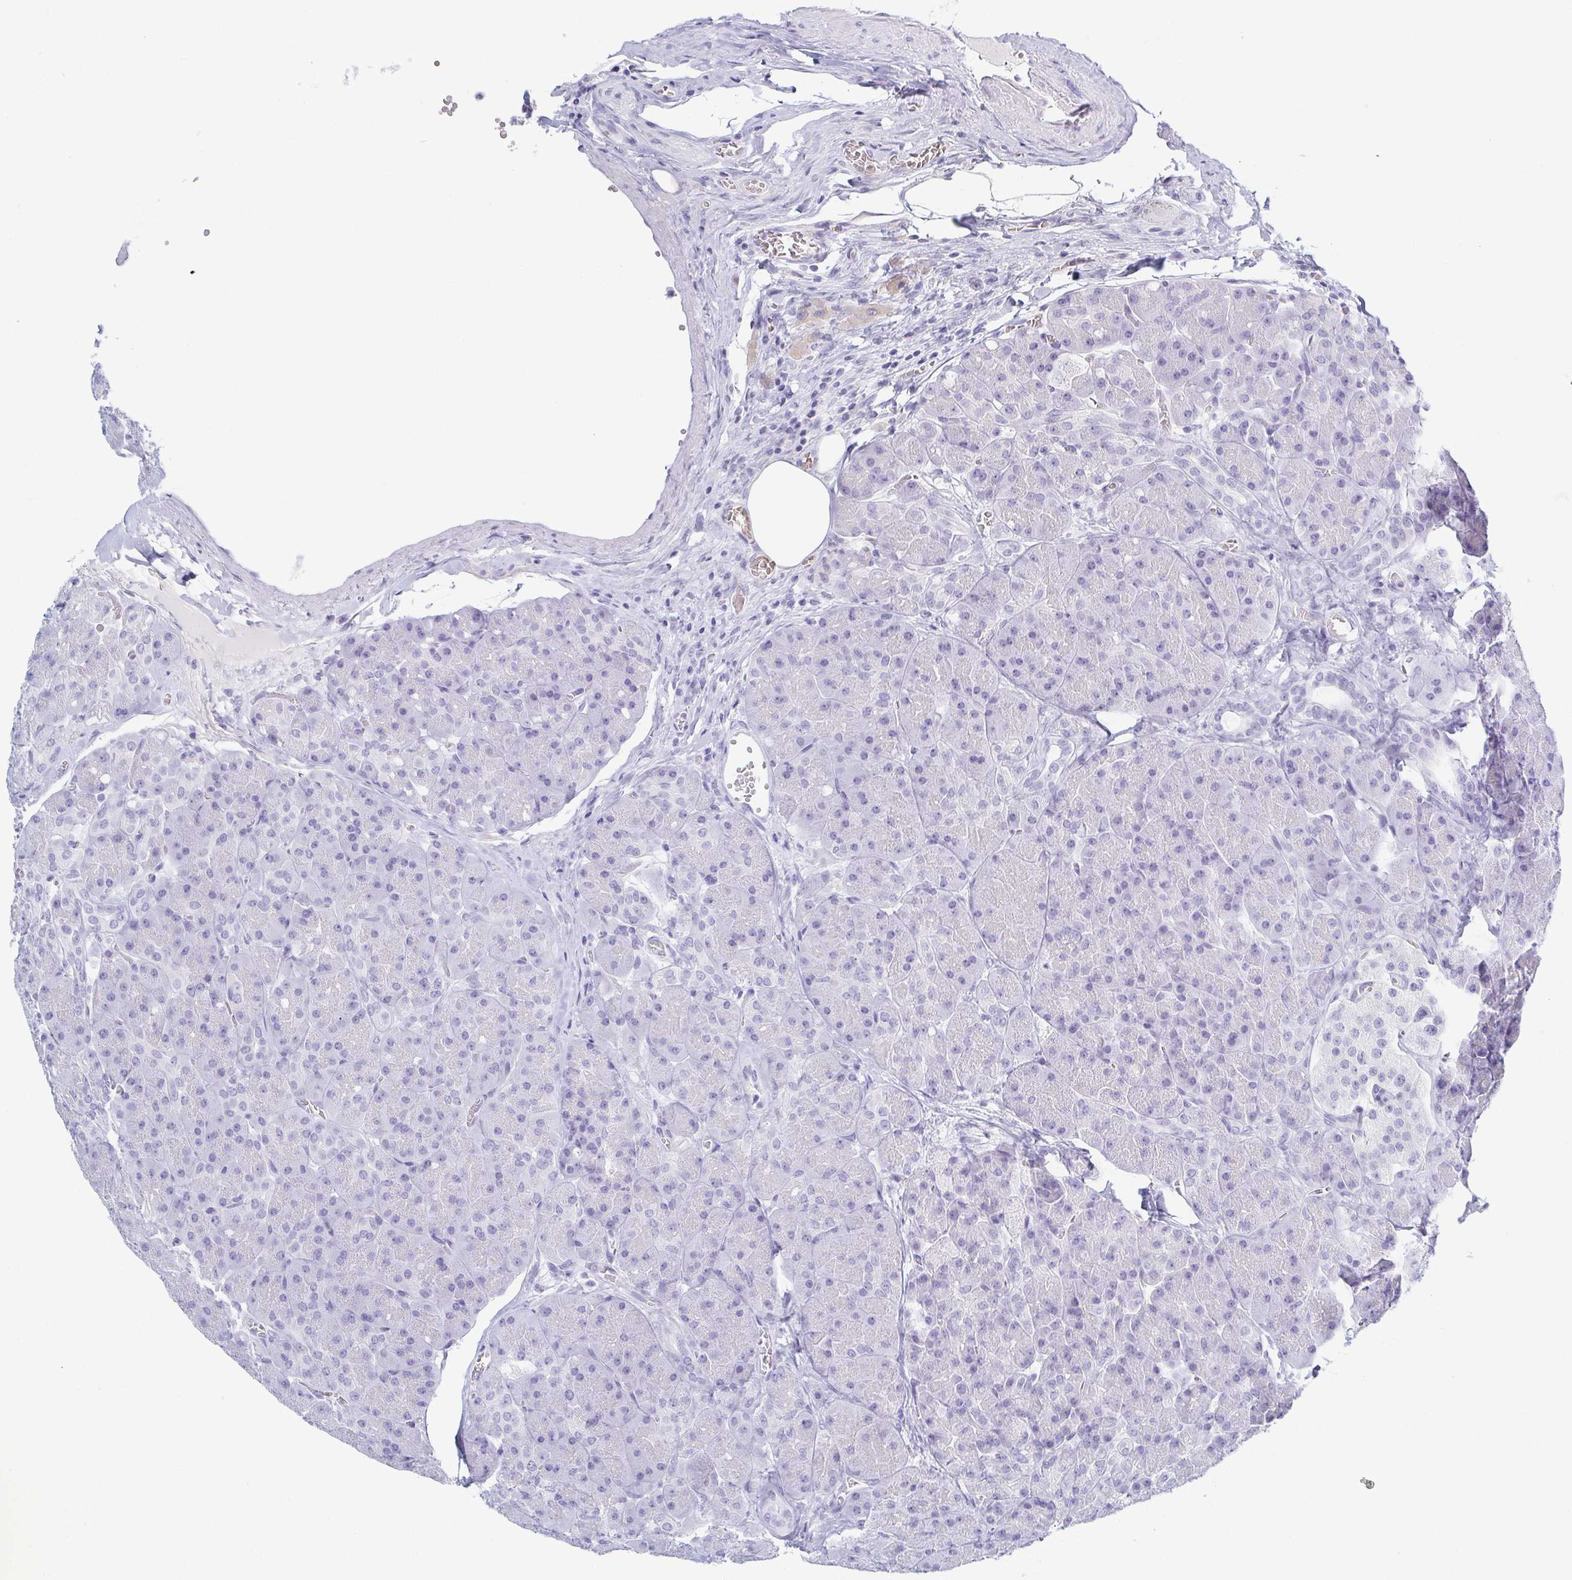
{"staining": {"intensity": "negative", "quantity": "none", "location": "none"}, "tissue": "pancreas", "cell_type": "Exocrine glandular cells", "image_type": "normal", "snomed": [{"axis": "morphology", "description": "Normal tissue, NOS"}, {"axis": "topography", "description": "Pancreas"}], "caption": "Exocrine glandular cells are negative for protein expression in normal human pancreas.", "gene": "ZG16B", "patient": {"sex": "male", "age": 55}}